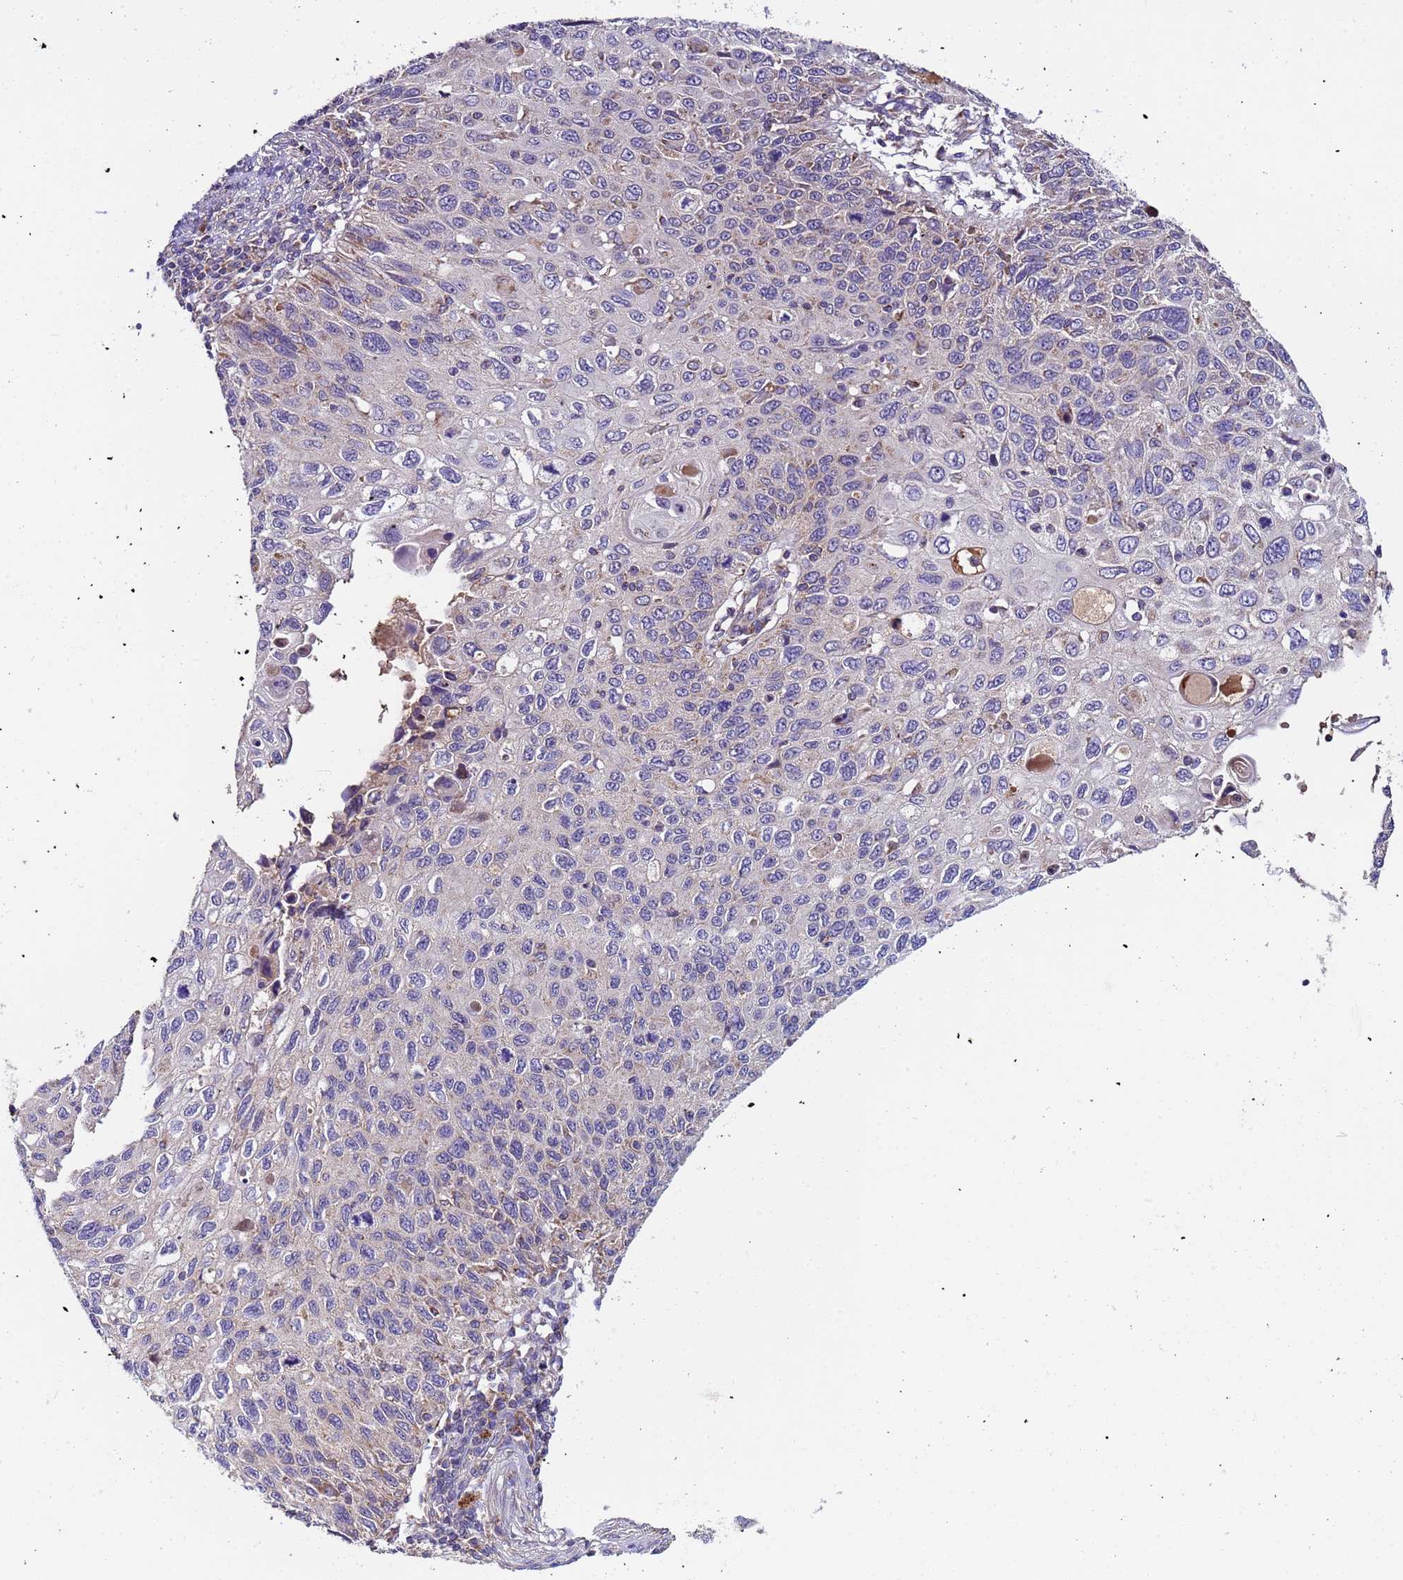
{"staining": {"intensity": "weak", "quantity": "<25%", "location": "cytoplasmic/membranous"}, "tissue": "cervical cancer", "cell_type": "Tumor cells", "image_type": "cancer", "snomed": [{"axis": "morphology", "description": "Squamous cell carcinoma, NOS"}, {"axis": "topography", "description": "Cervix"}], "caption": "Immunohistochemical staining of squamous cell carcinoma (cervical) displays no significant staining in tumor cells. Brightfield microscopy of IHC stained with DAB (3,3'-diaminobenzidine) (brown) and hematoxylin (blue), captured at high magnification.", "gene": "TMEM126A", "patient": {"sex": "female", "age": 70}}